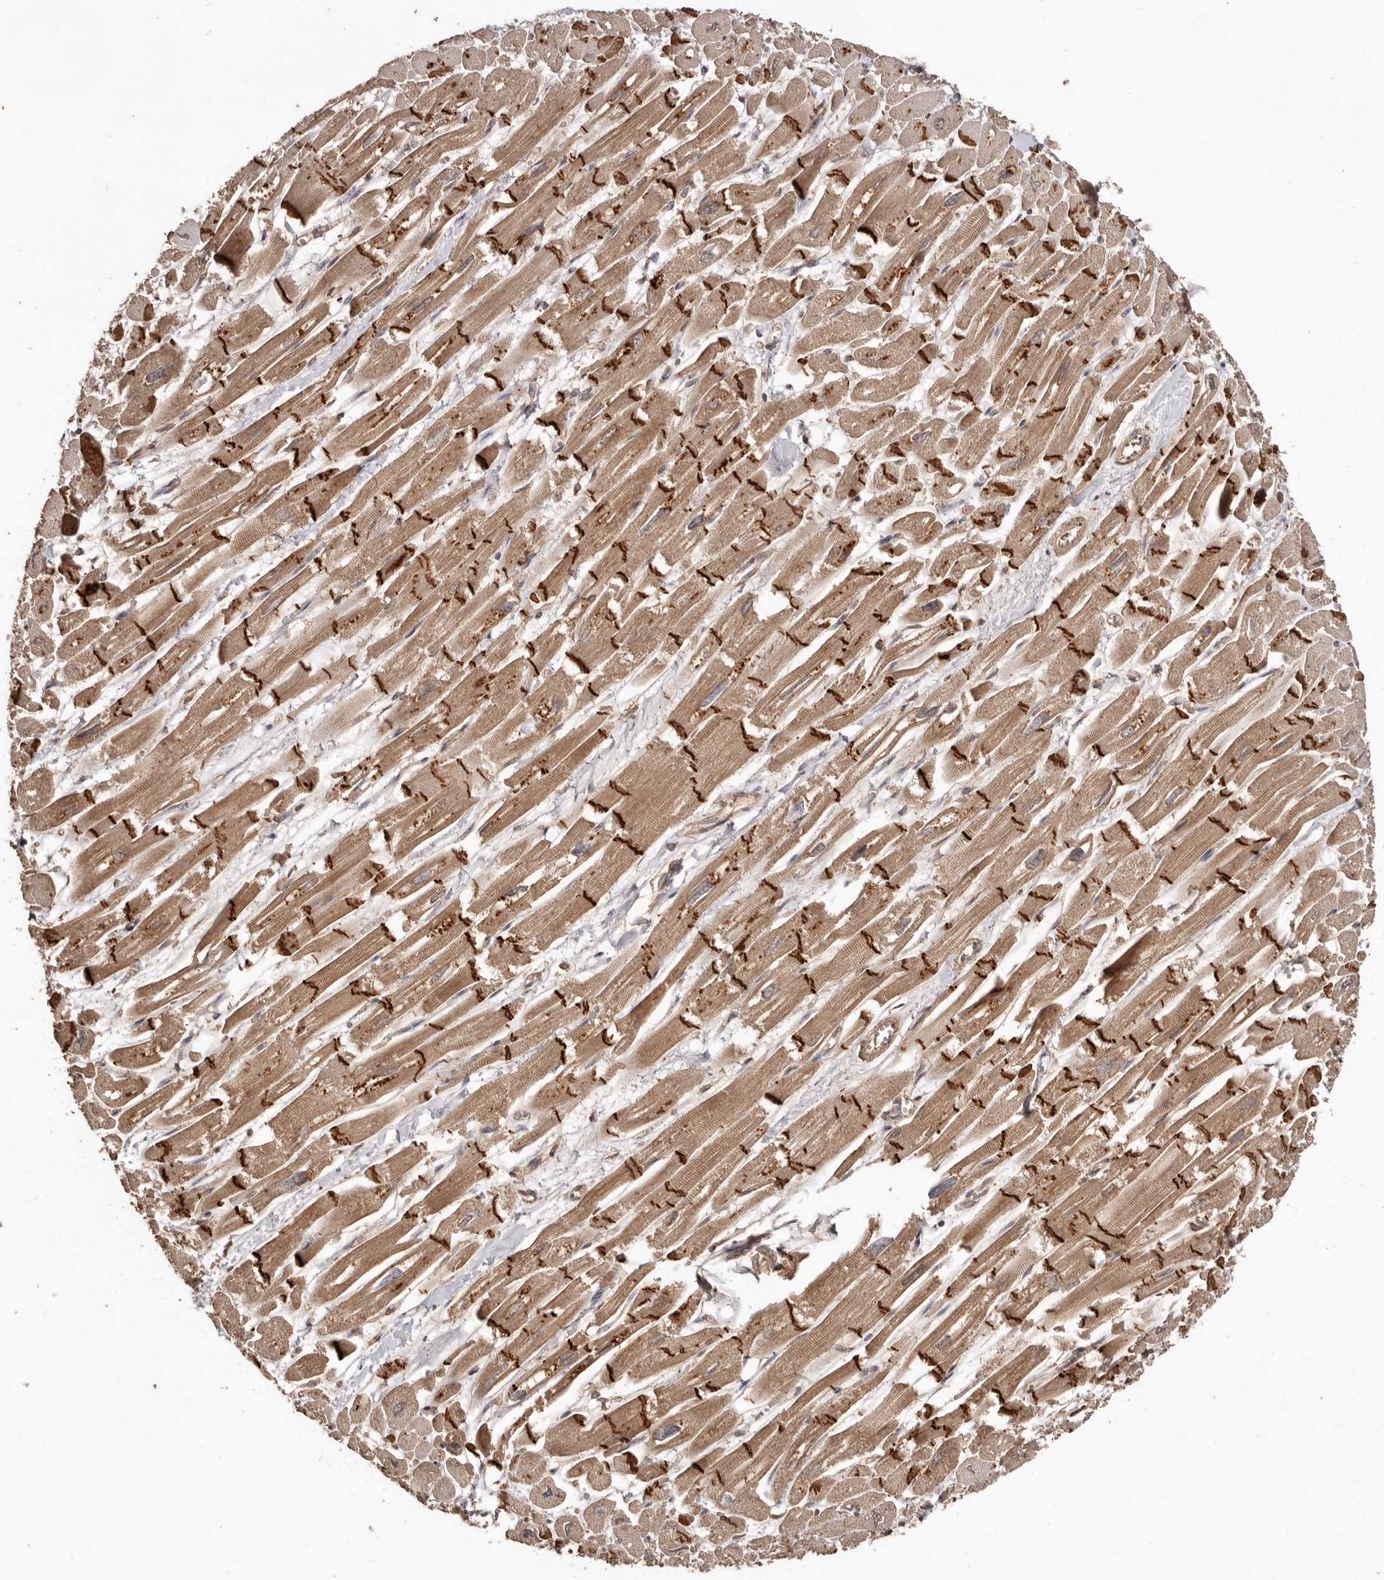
{"staining": {"intensity": "strong", "quantity": ">75%", "location": "cytoplasmic/membranous"}, "tissue": "heart muscle", "cell_type": "Cardiomyocytes", "image_type": "normal", "snomed": [{"axis": "morphology", "description": "Normal tissue, NOS"}, {"axis": "topography", "description": "Heart"}], "caption": "Brown immunohistochemical staining in unremarkable human heart muscle exhibits strong cytoplasmic/membranous staining in about >75% of cardiomyocytes.", "gene": "RWDD1", "patient": {"sex": "male", "age": 54}}